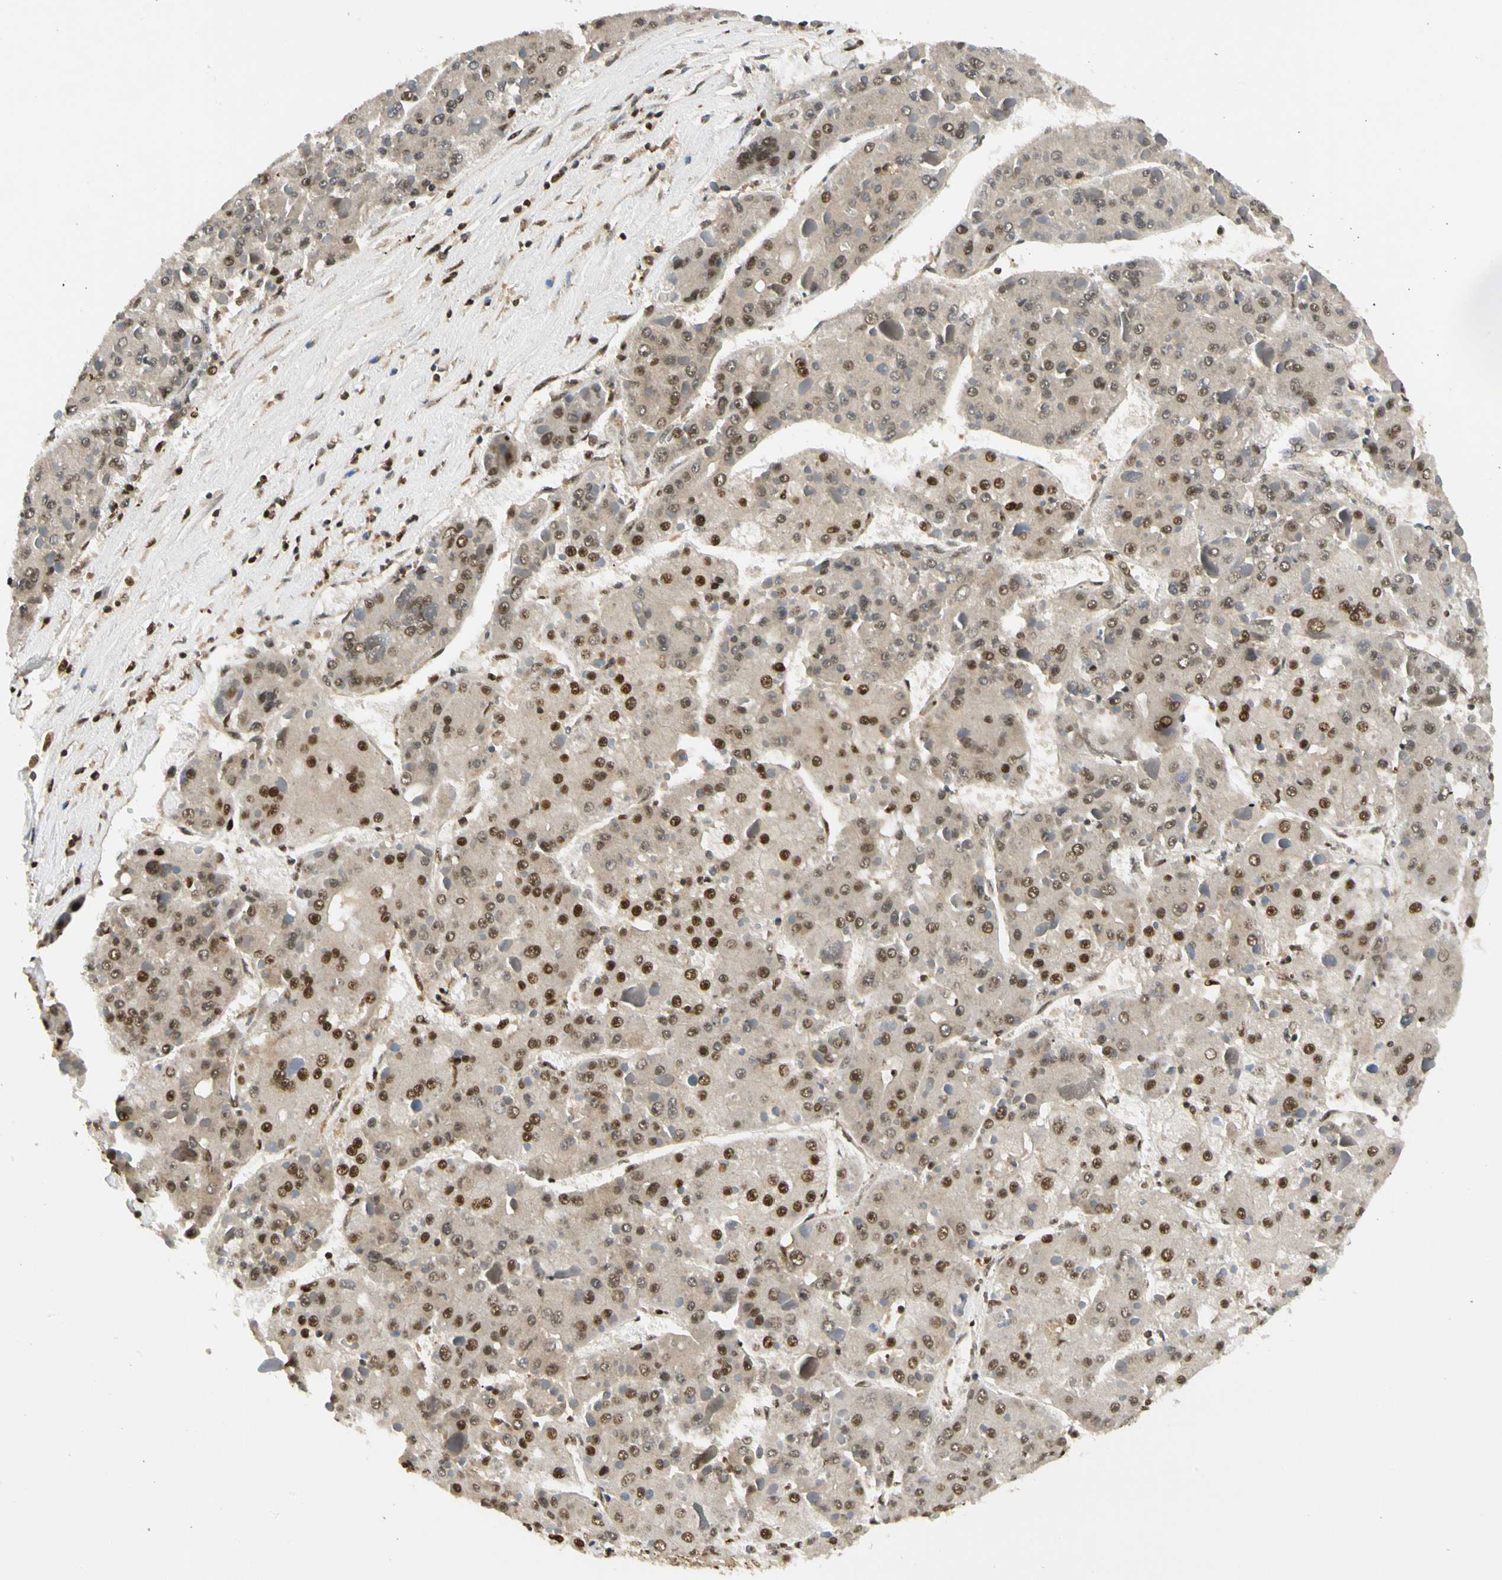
{"staining": {"intensity": "moderate", "quantity": ">75%", "location": "nuclear"}, "tissue": "liver cancer", "cell_type": "Tumor cells", "image_type": "cancer", "snomed": [{"axis": "morphology", "description": "Carcinoma, Hepatocellular, NOS"}, {"axis": "topography", "description": "Liver"}], "caption": "Protein expression analysis of human hepatocellular carcinoma (liver) reveals moderate nuclear positivity in approximately >75% of tumor cells.", "gene": "CDK12", "patient": {"sex": "female", "age": 73}}